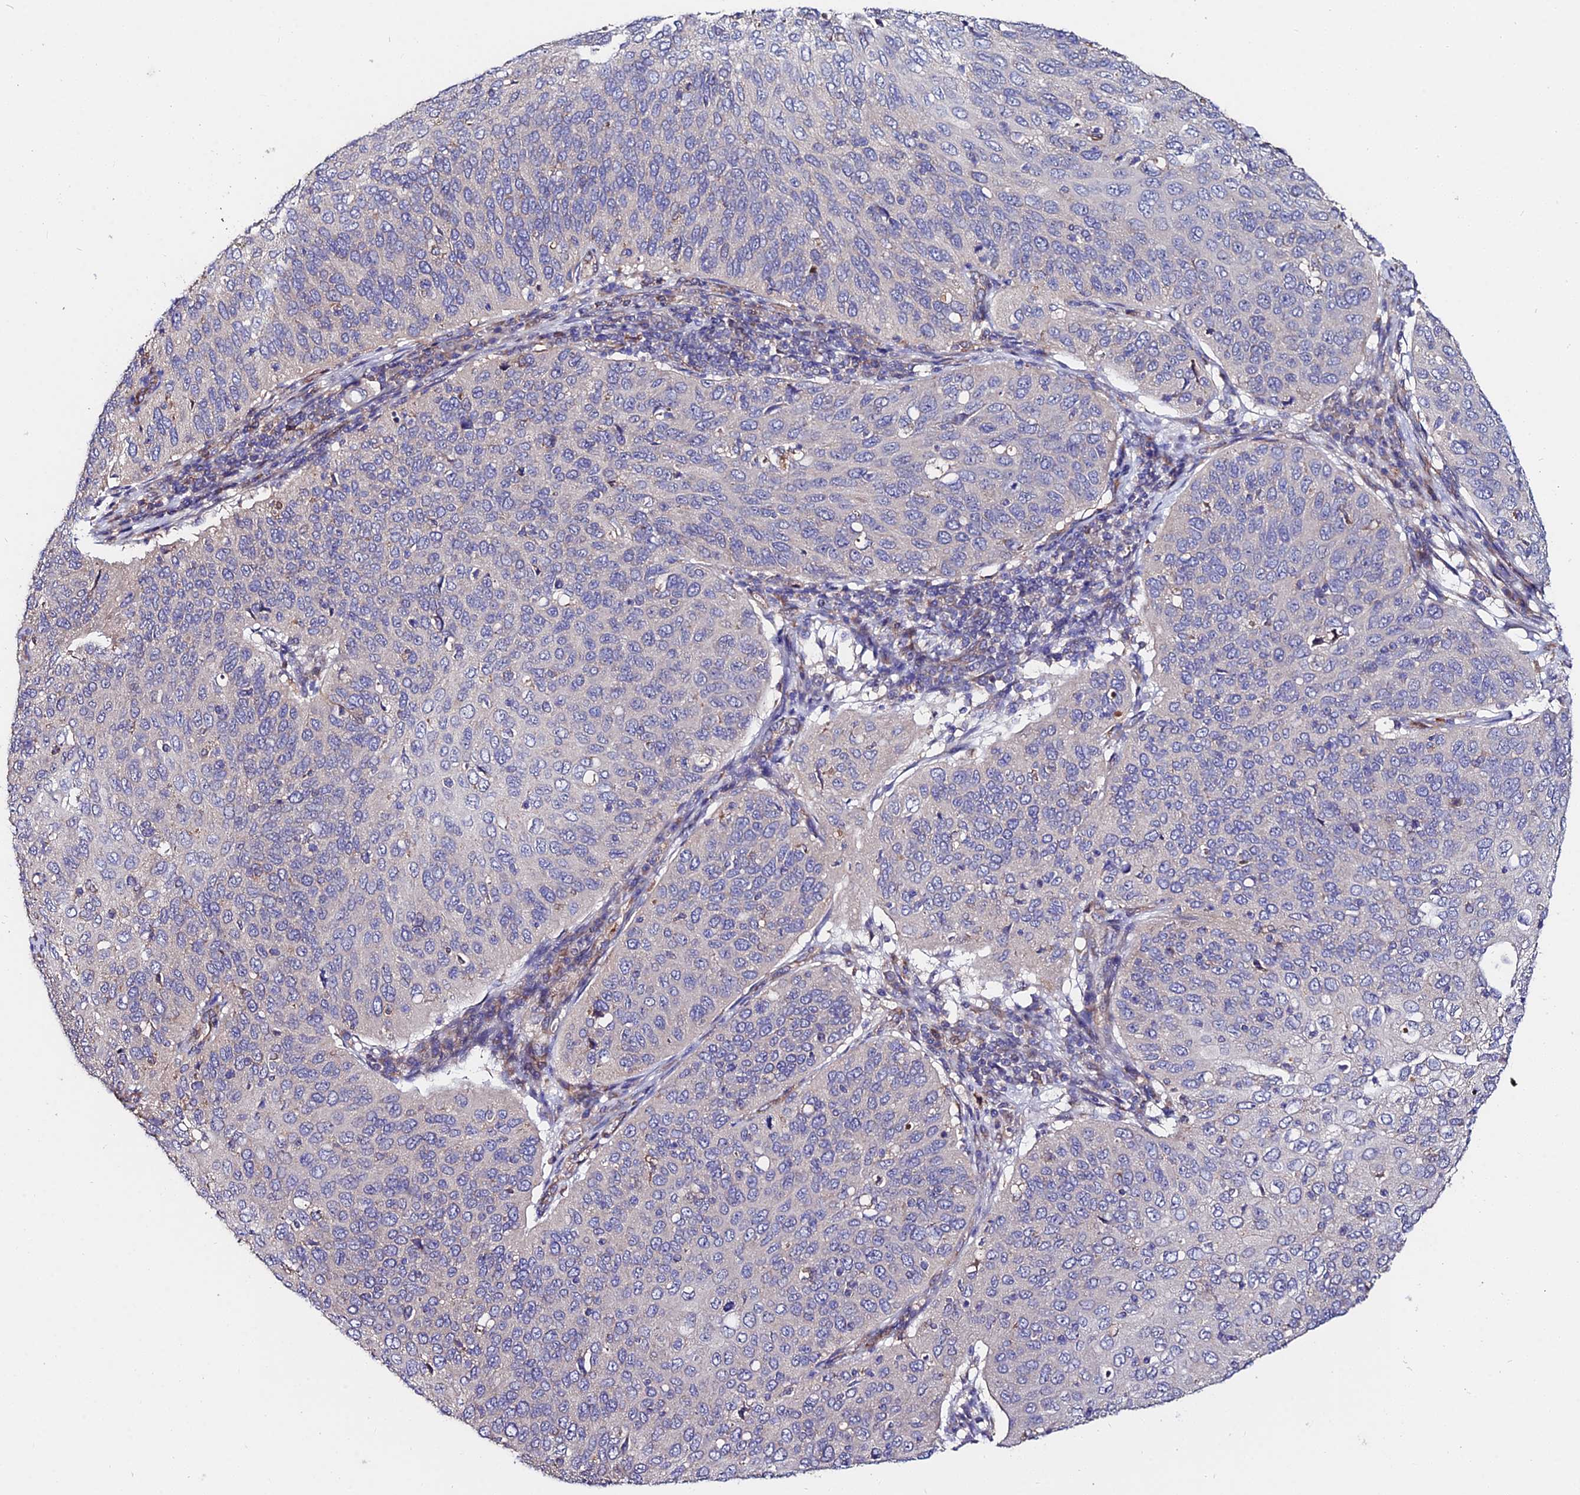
{"staining": {"intensity": "negative", "quantity": "none", "location": "none"}, "tissue": "cervical cancer", "cell_type": "Tumor cells", "image_type": "cancer", "snomed": [{"axis": "morphology", "description": "Squamous cell carcinoma, NOS"}, {"axis": "topography", "description": "Cervix"}], "caption": "Tumor cells are negative for protein expression in human cervical cancer (squamous cell carcinoma).", "gene": "CDC37L1", "patient": {"sex": "female", "age": 36}}